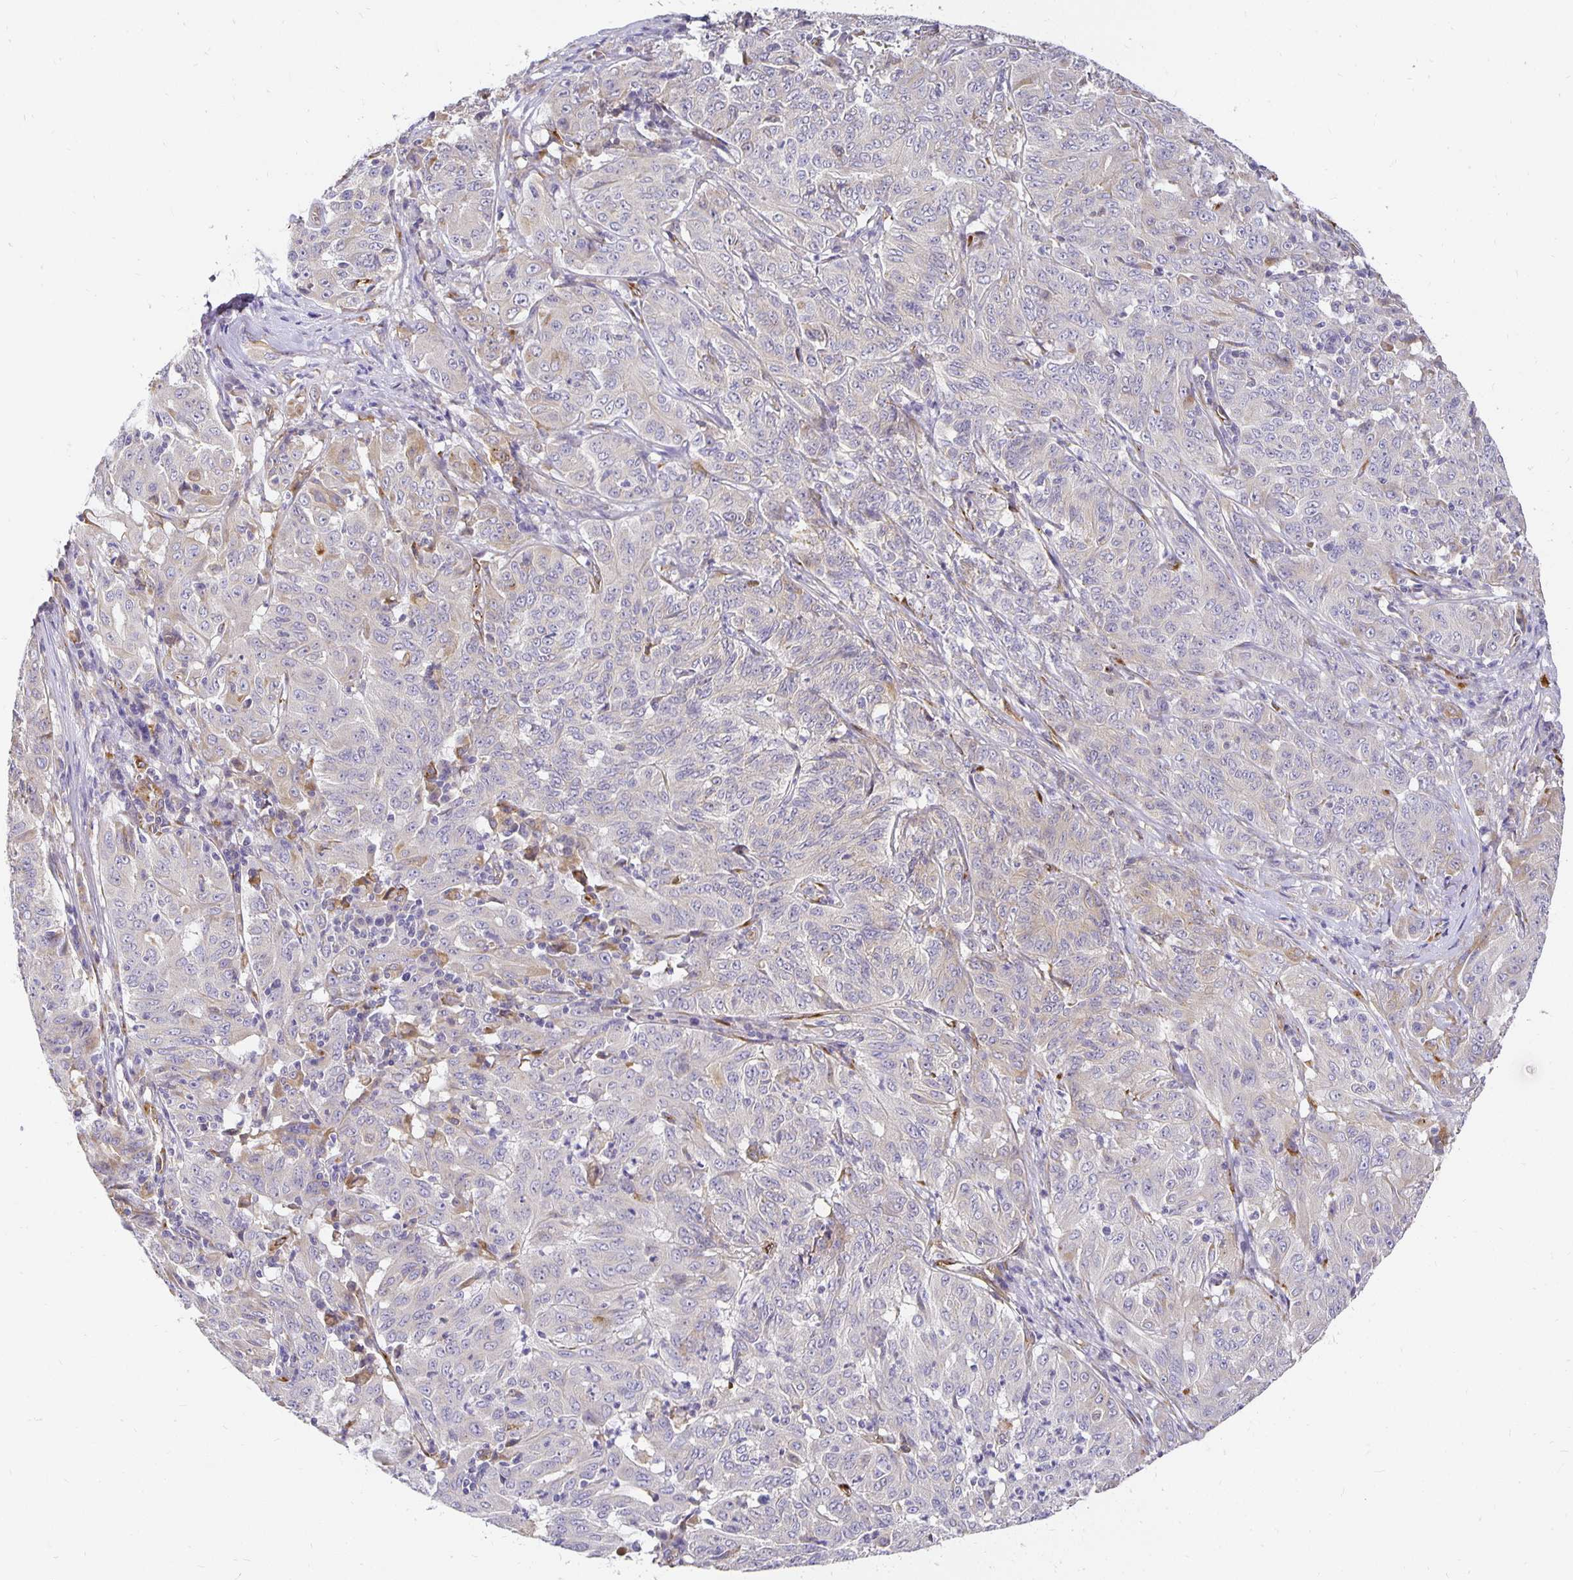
{"staining": {"intensity": "weak", "quantity": "<25%", "location": "cytoplasmic/membranous"}, "tissue": "pancreatic cancer", "cell_type": "Tumor cells", "image_type": "cancer", "snomed": [{"axis": "morphology", "description": "Adenocarcinoma, NOS"}, {"axis": "topography", "description": "Pancreas"}], "caption": "High magnification brightfield microscopy of pancreatic adenocarcinoma stained with DAB (brown) and counterstained with hematoxylin (blue): tumor cells show no significant expression.", "gene": "PLOD1", "patient": {"sex": "male", "age": 63}}